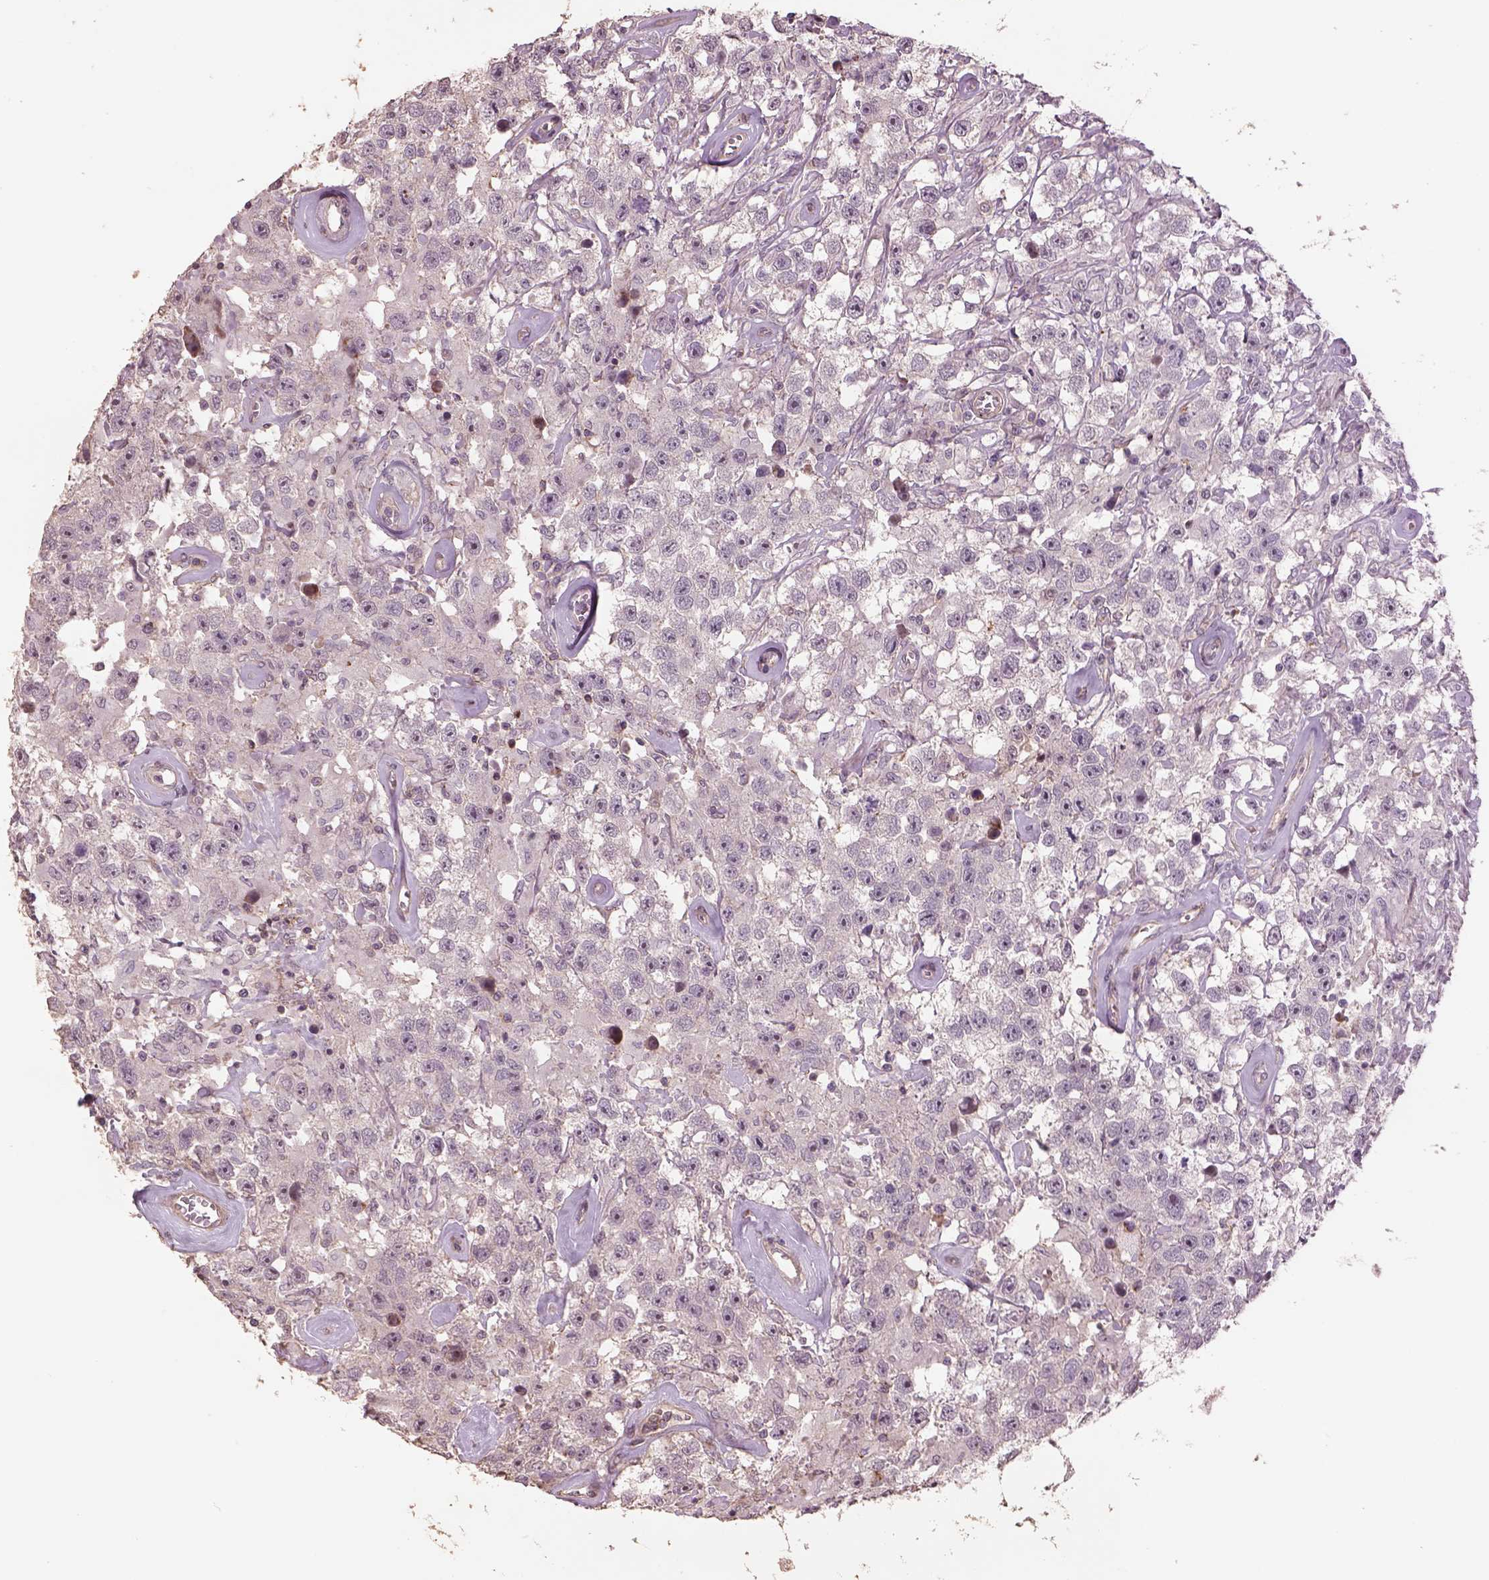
{"staining": {"intensity": "negative", "quantity": "none", "location": "none"}, "tissue": "testis cancer", "cell_type": "Tumor cells", "image_type": "cancer", "snomed": [{"axis": "morphology", "description": "Seminoma, NOS"}, {"axis": "topography", "description": "Testis"}], "caption": "A high-resolution micrograph shows immunohistochemistry staining of testis cancer (seminoma), which reveals no significant staining in tumor cells.", "gene": "LIN7A", "patient": {"sex": "male", "age": 43}}